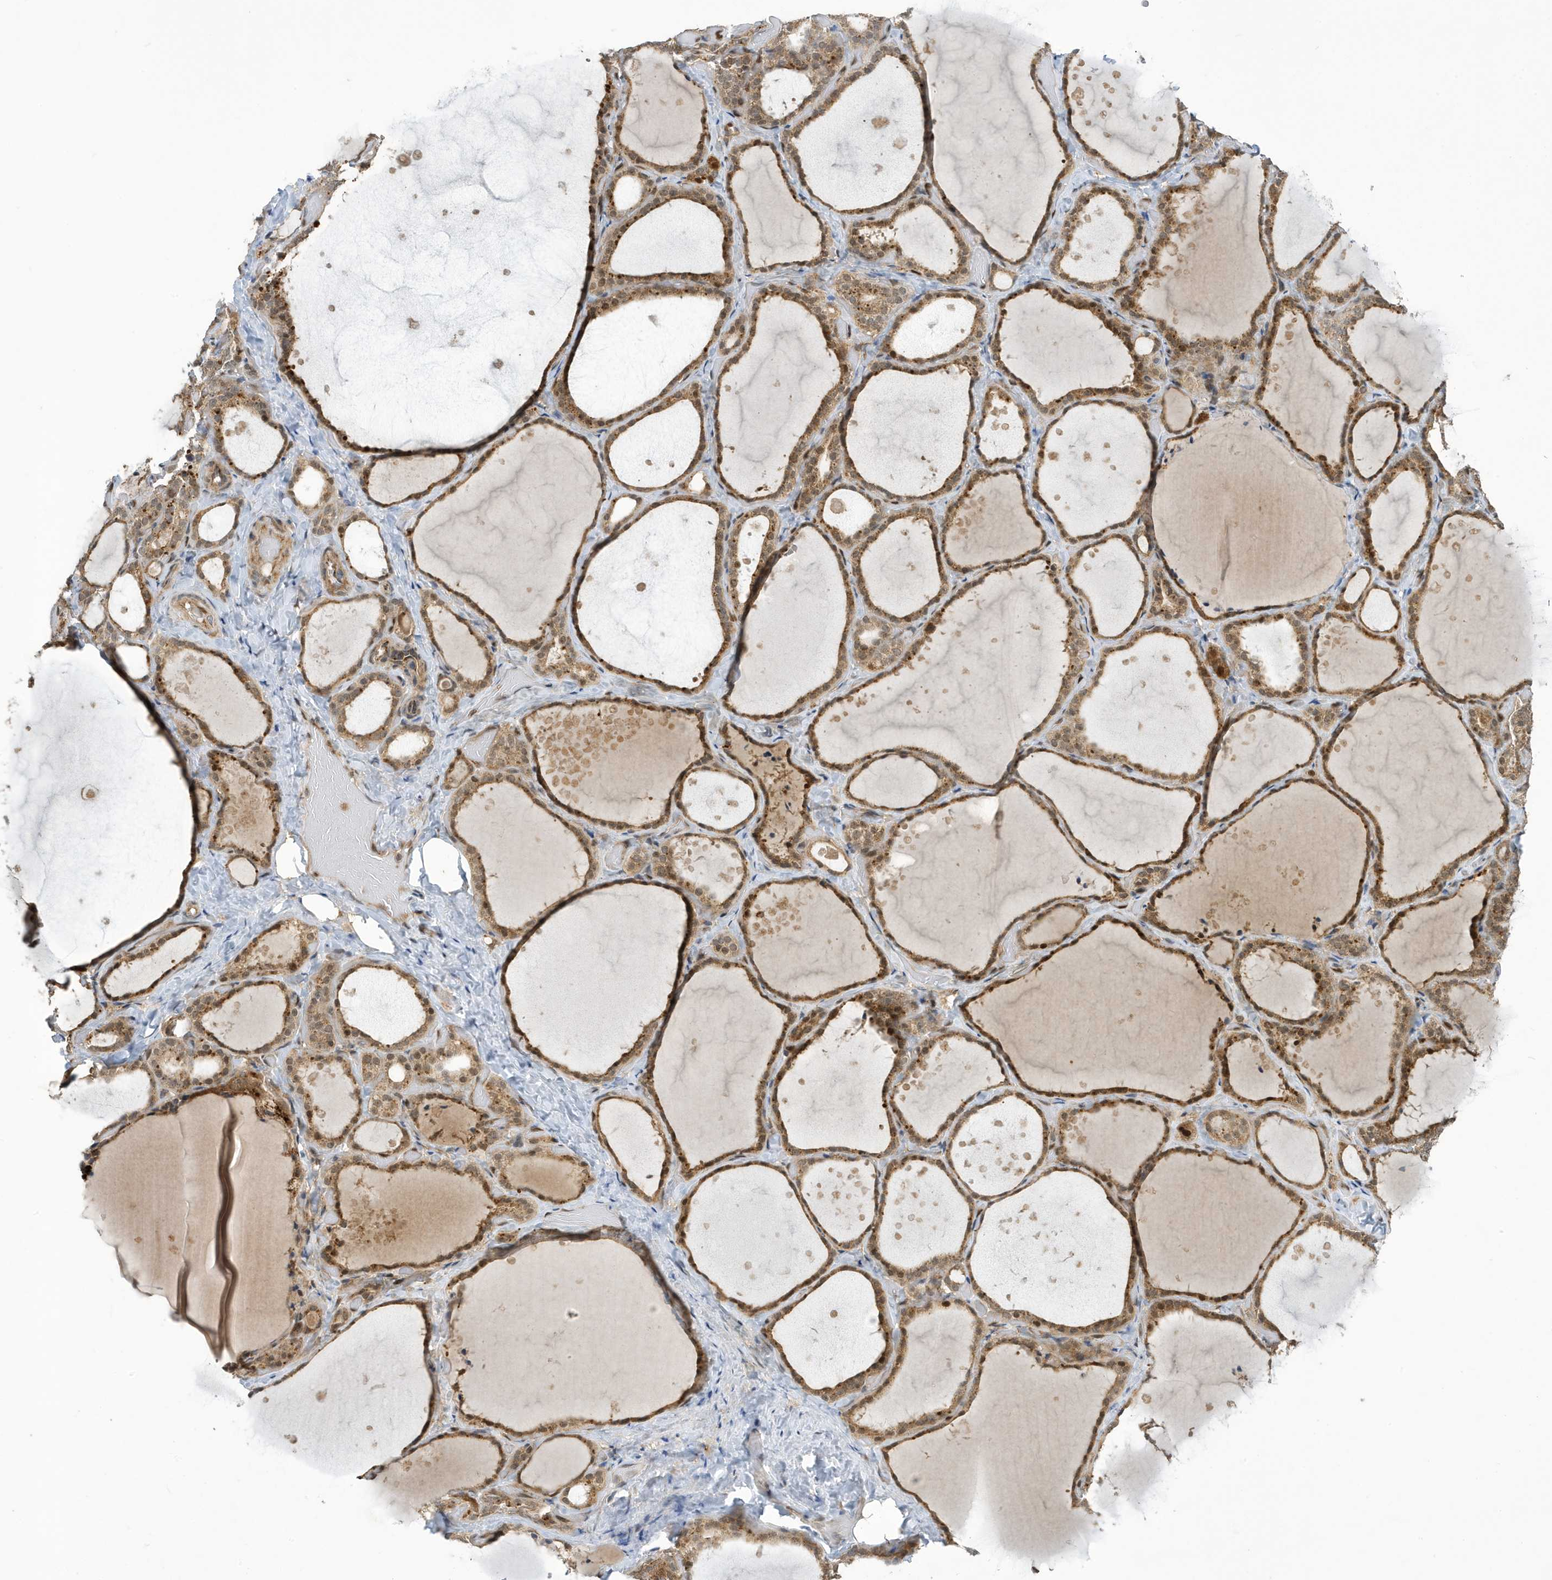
{"staining": {"intensity": "moderate", "quantity": ">75%", "location": "cytoplasmic/membranous,nuclear"}, "tissue": "thyroid gland", "cell_type": "Glandular cells", "image_type": "normal", "snomed": [{"axis": "morphology", "description": "Normal tissue, NOS"}, {"axis": "topography", "description": "Thyroid gland"}], "caption": "Moderate cytoplasmic/membranous,nuclear positivity for a protein is identified in approximately >75% of glandular cells of benign thyroid gland using immunohistochemistry (IHC).", "gene": "NCOA7", "patient": {"sex": "female", "age": 44}}